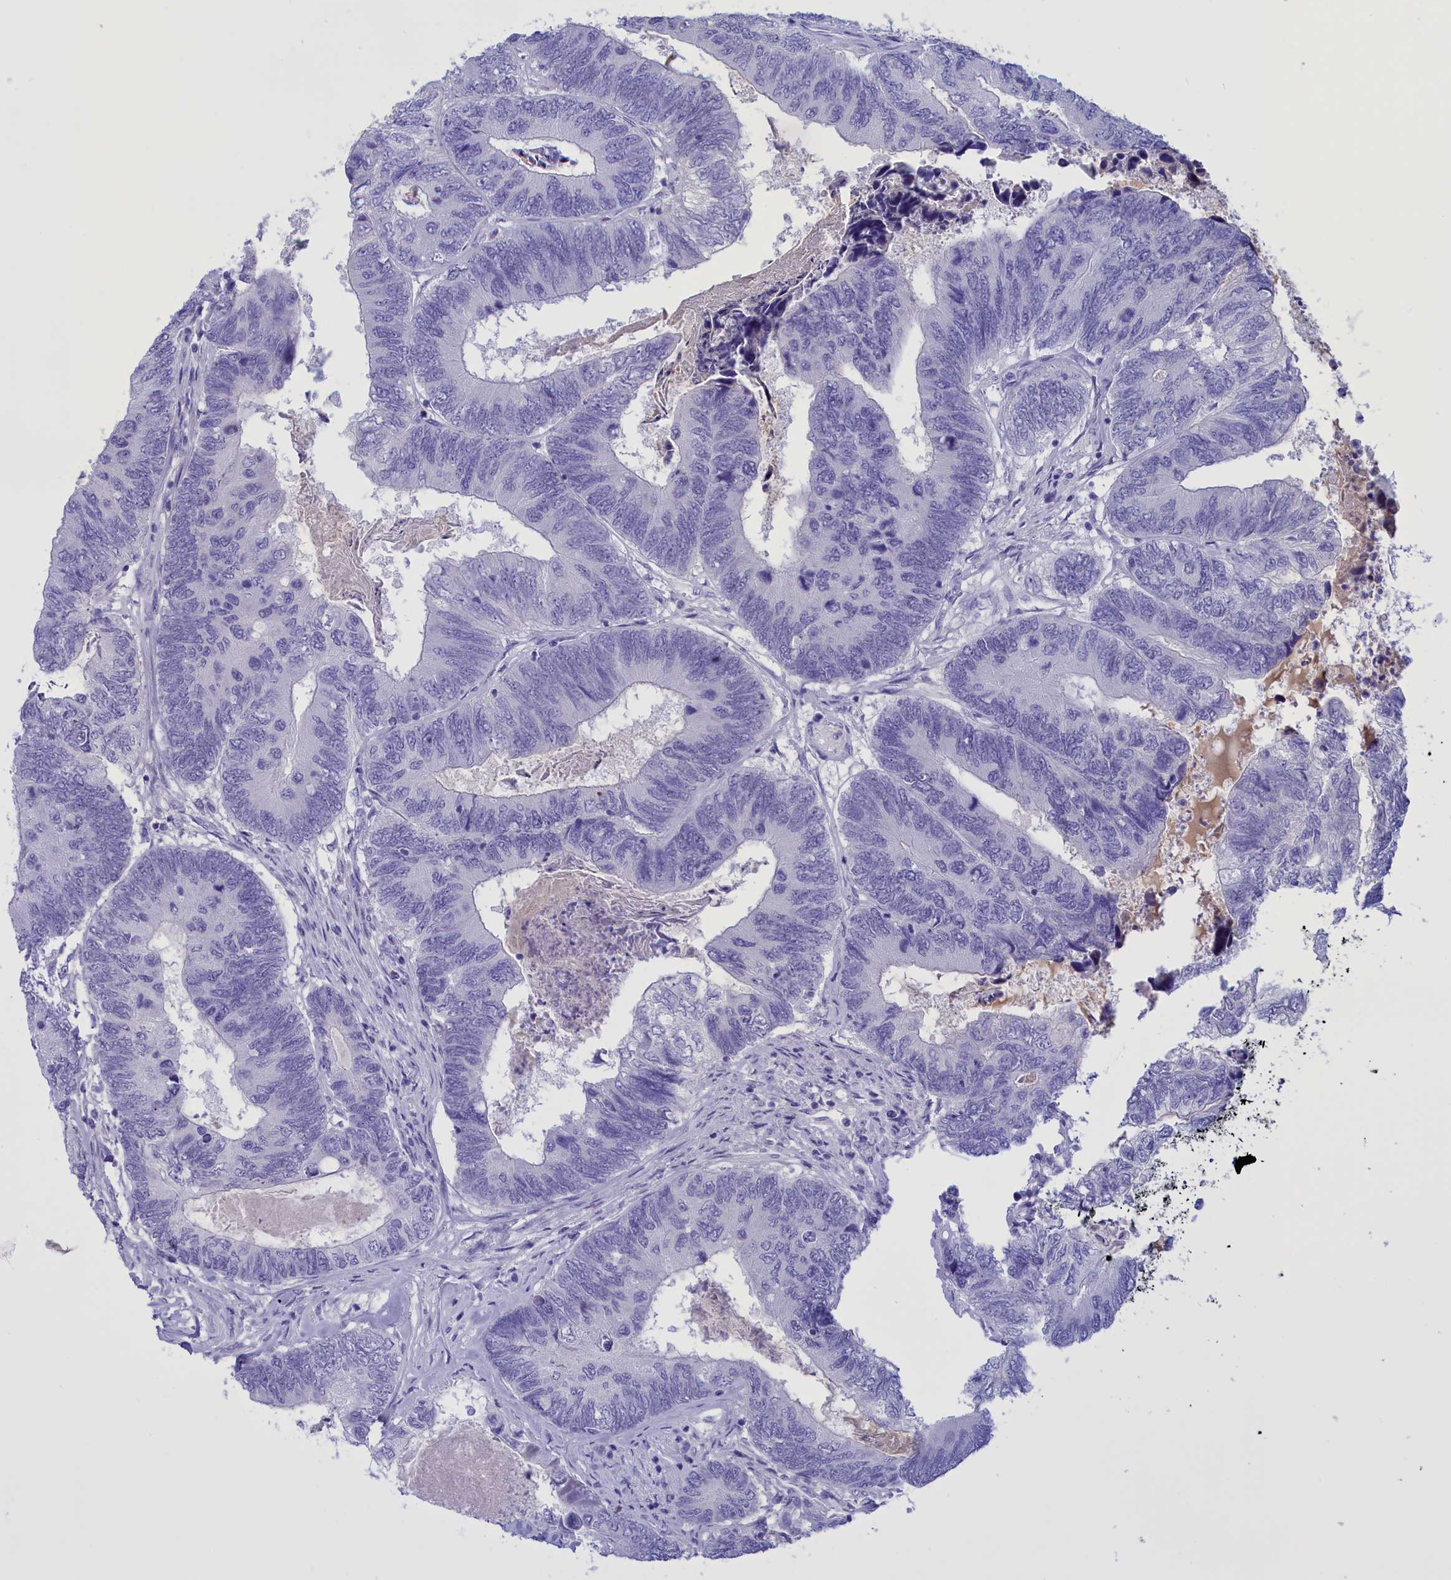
{"staining": {"intensity": "negative", "quantity": "none", "location": "none"}, "tissue": "colorectal cancer", "cell_type": "Tumor cells", "image_type": "cancer", "snomed": [{"axis": "morphology", "description": "Adenocarcinoma, NOS"}, {"axis": "topography", "description": "Colon"}], "caption": "High magnification brightfield microscopy of colorectal adenocarcinoma stained with DAB (brown) and counterstained with hematoxylin (blue): tumor cells show no significant staining.", "gene": "PROK2", "patient": {"sex": "female", "age": 67}}